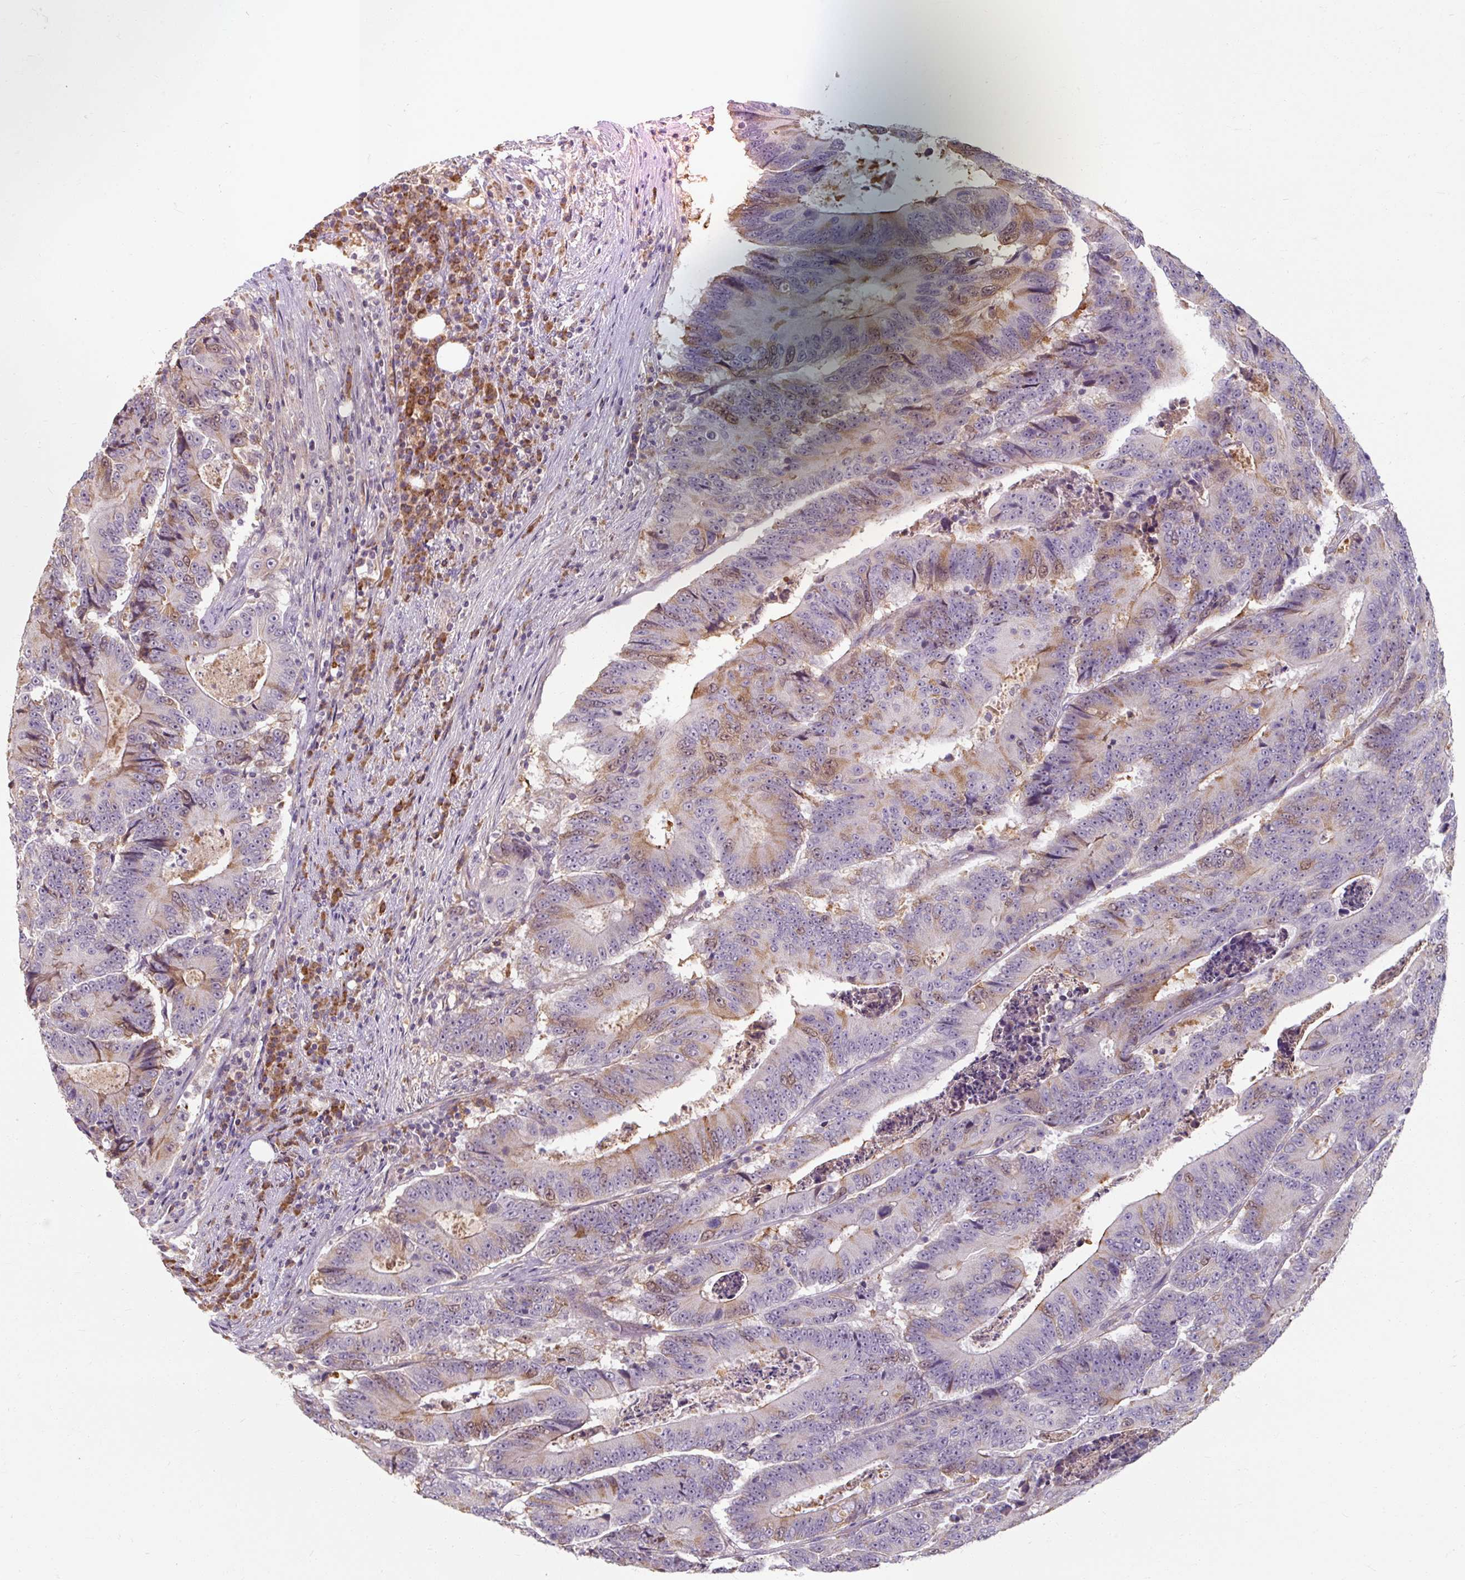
{"staining": {"intensity": "weak", "quantity": "25%-75%", "location": "cytoplasmic/membranous"}, "tissue": "colorectal cancer", "cell_type": "Tumor cells", "image_type": "cancer", "snomed": [{"axis": "morphology", "description": "Adenocarcinoma, NOS"}, {"axis": "topography", "description": "Colon"}], "caption": "A brown stain shows weak cytoplasmic/membranous staining of a protein in human colorectal cancer tumor cells. Nuclei are stained in blue.", "gene": "TSEN54", "patient": {"sex": "male", "age": 83}}